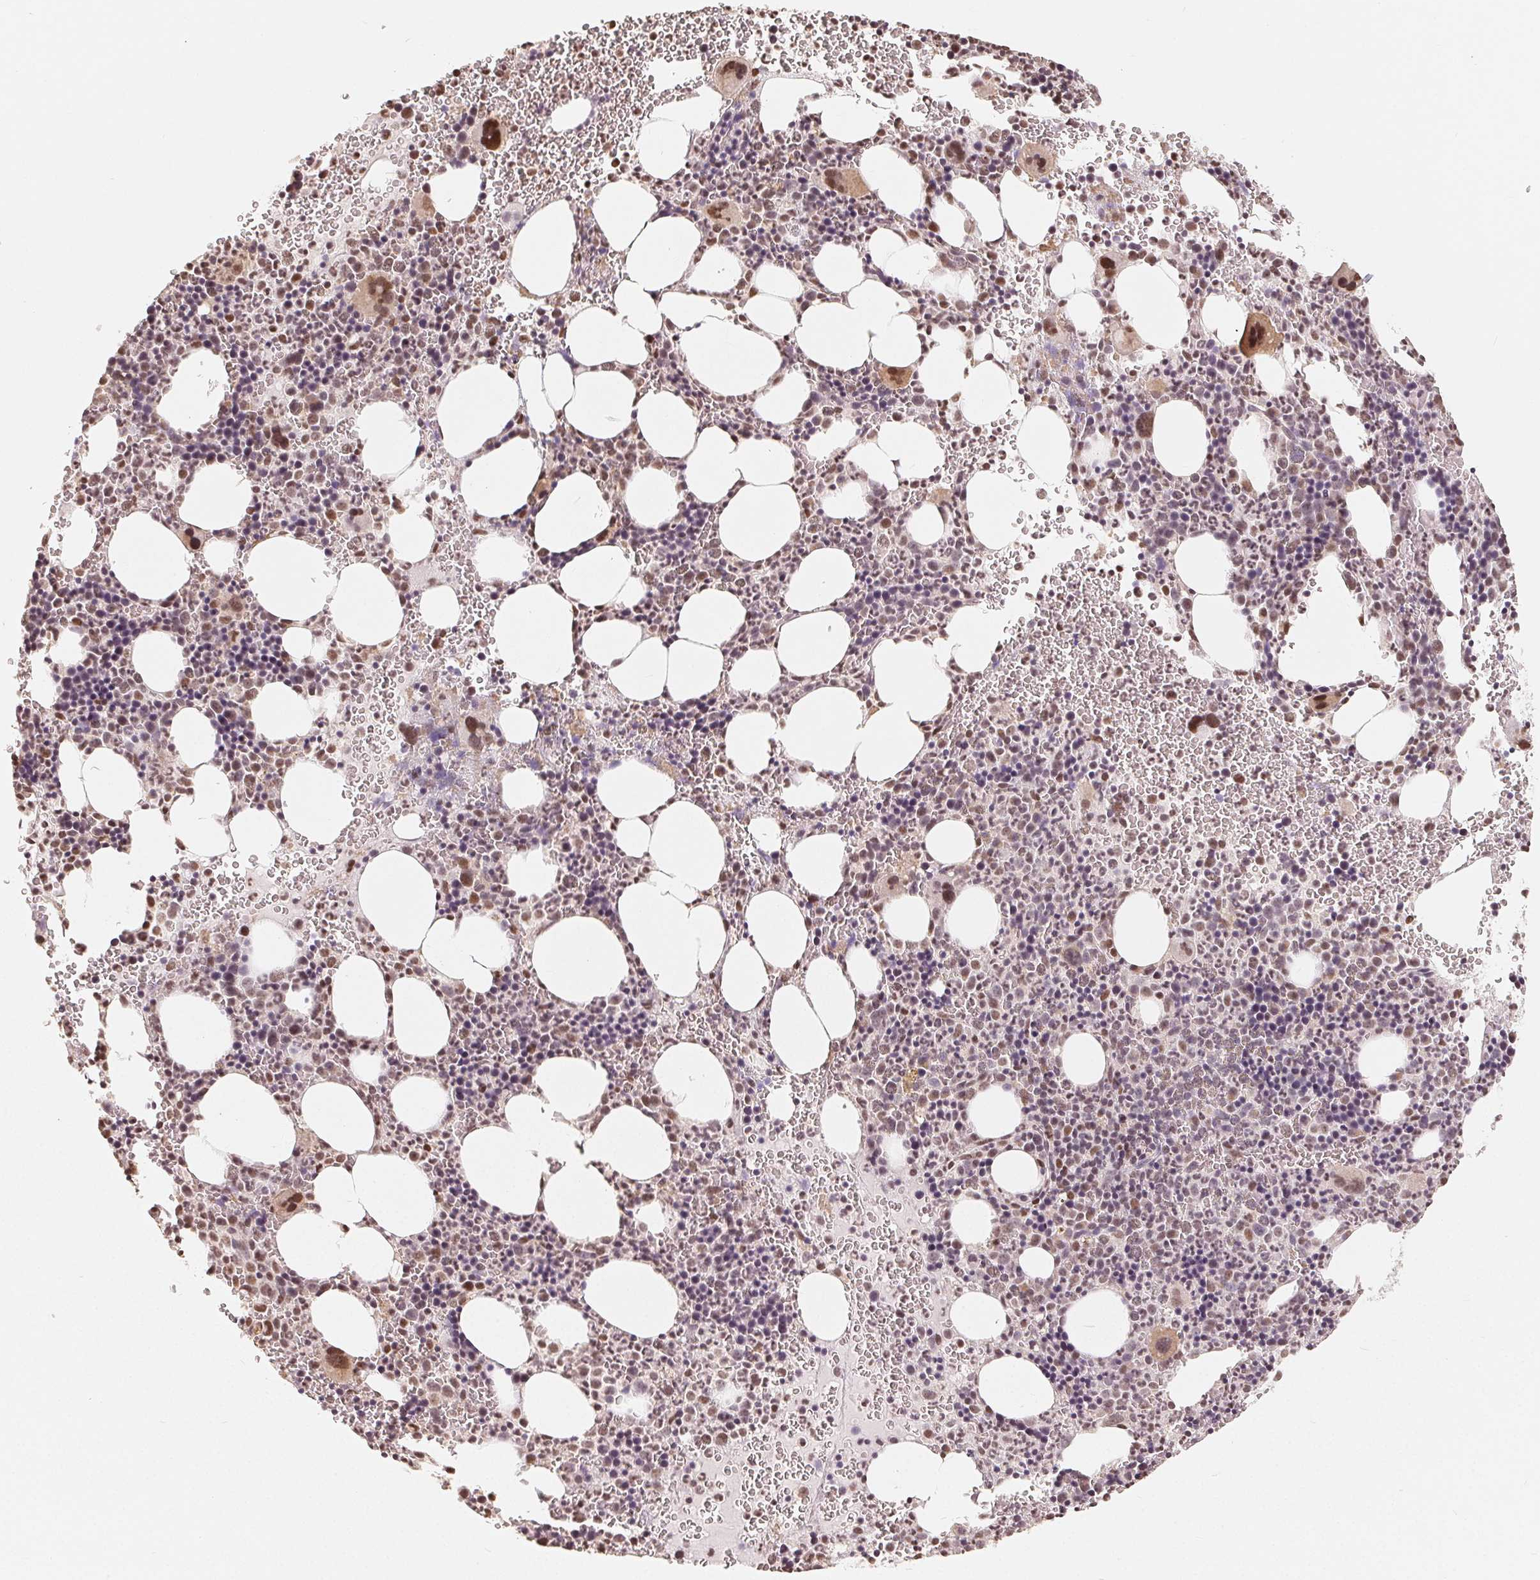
{"staining": {"intensity": "strong", "quantity": "<25%", "location": "nuclear"}, "tissue": "bone marrow", "cell_type": "Hematopoietic cells", "image_type": "normal", "snomed": [{"axis": "morphology", "description": "Normal tissue, NOS"}, {"axis": "topography", "description": "Bone marrow"}], "caption": "Immunohistochemistry (DAB (3,3'-diaminobenzidine)) staining of unremarkable bone marrow displays strong nuclear protein expression in about <25% of hematopoietic cells.", "gene": "CCDC138", "patient": {"sex": "male", "age": 63}}